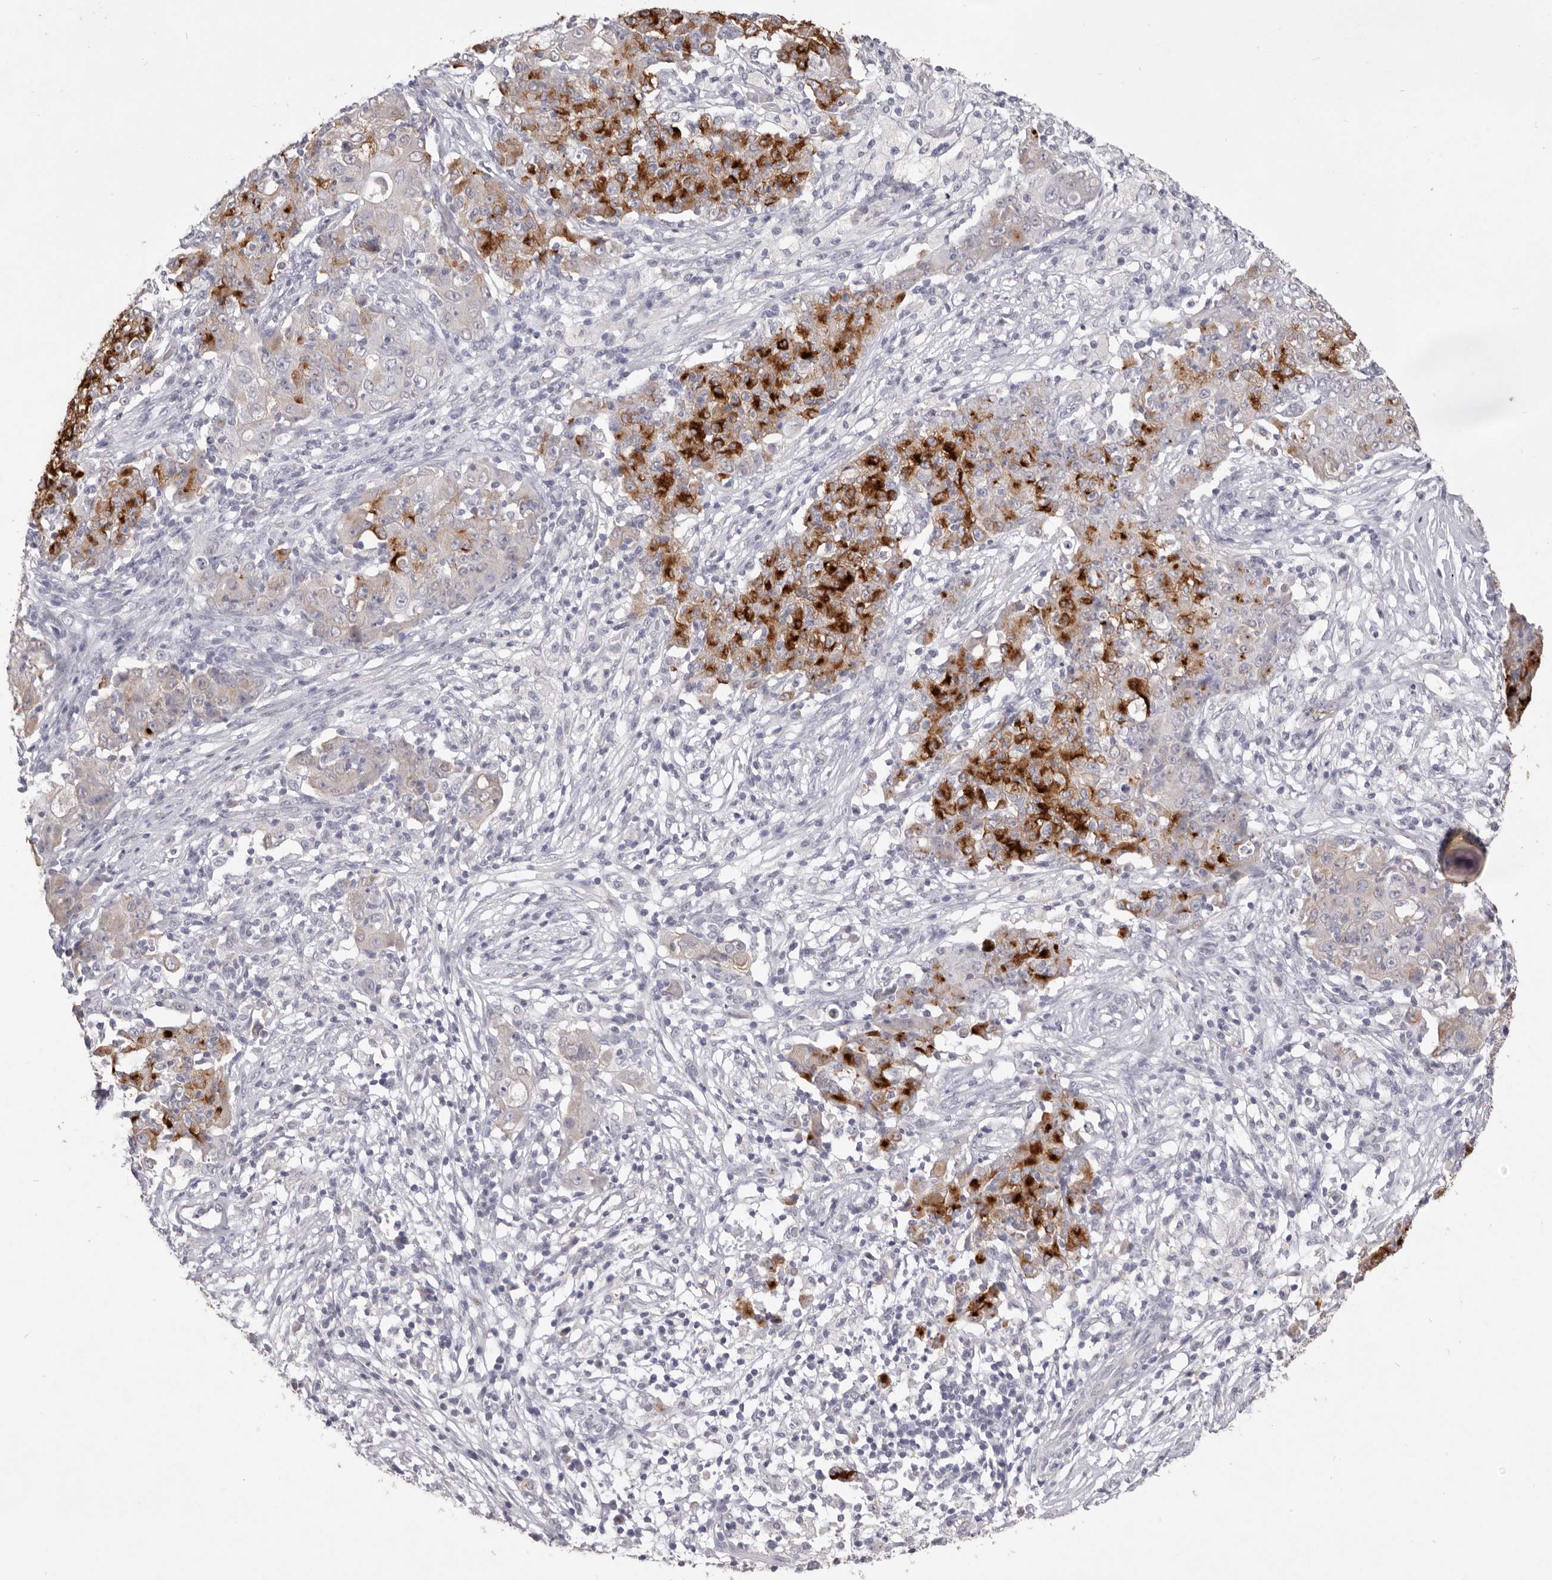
{"staining": {"intensity": "strong", "quantity": "<25%", "location": "cytoplasmic/membranous"}, "tissue": "ovarian cancer", "cell_type": "Tumor cells", "image_type": "cancer", "snomed": [{"axis": "morphology", "description": "Carcinoma, endometroid"}, {"axis": "topography", "description": "Ovary"}], "caption": "An image of human ovarian cancer stained for a protein exhibits strong cytoplasmic/membranous brown staining in tumor cells.", "gene": "ZYG11B", "patient": {"sex": "female", "age": 42}}